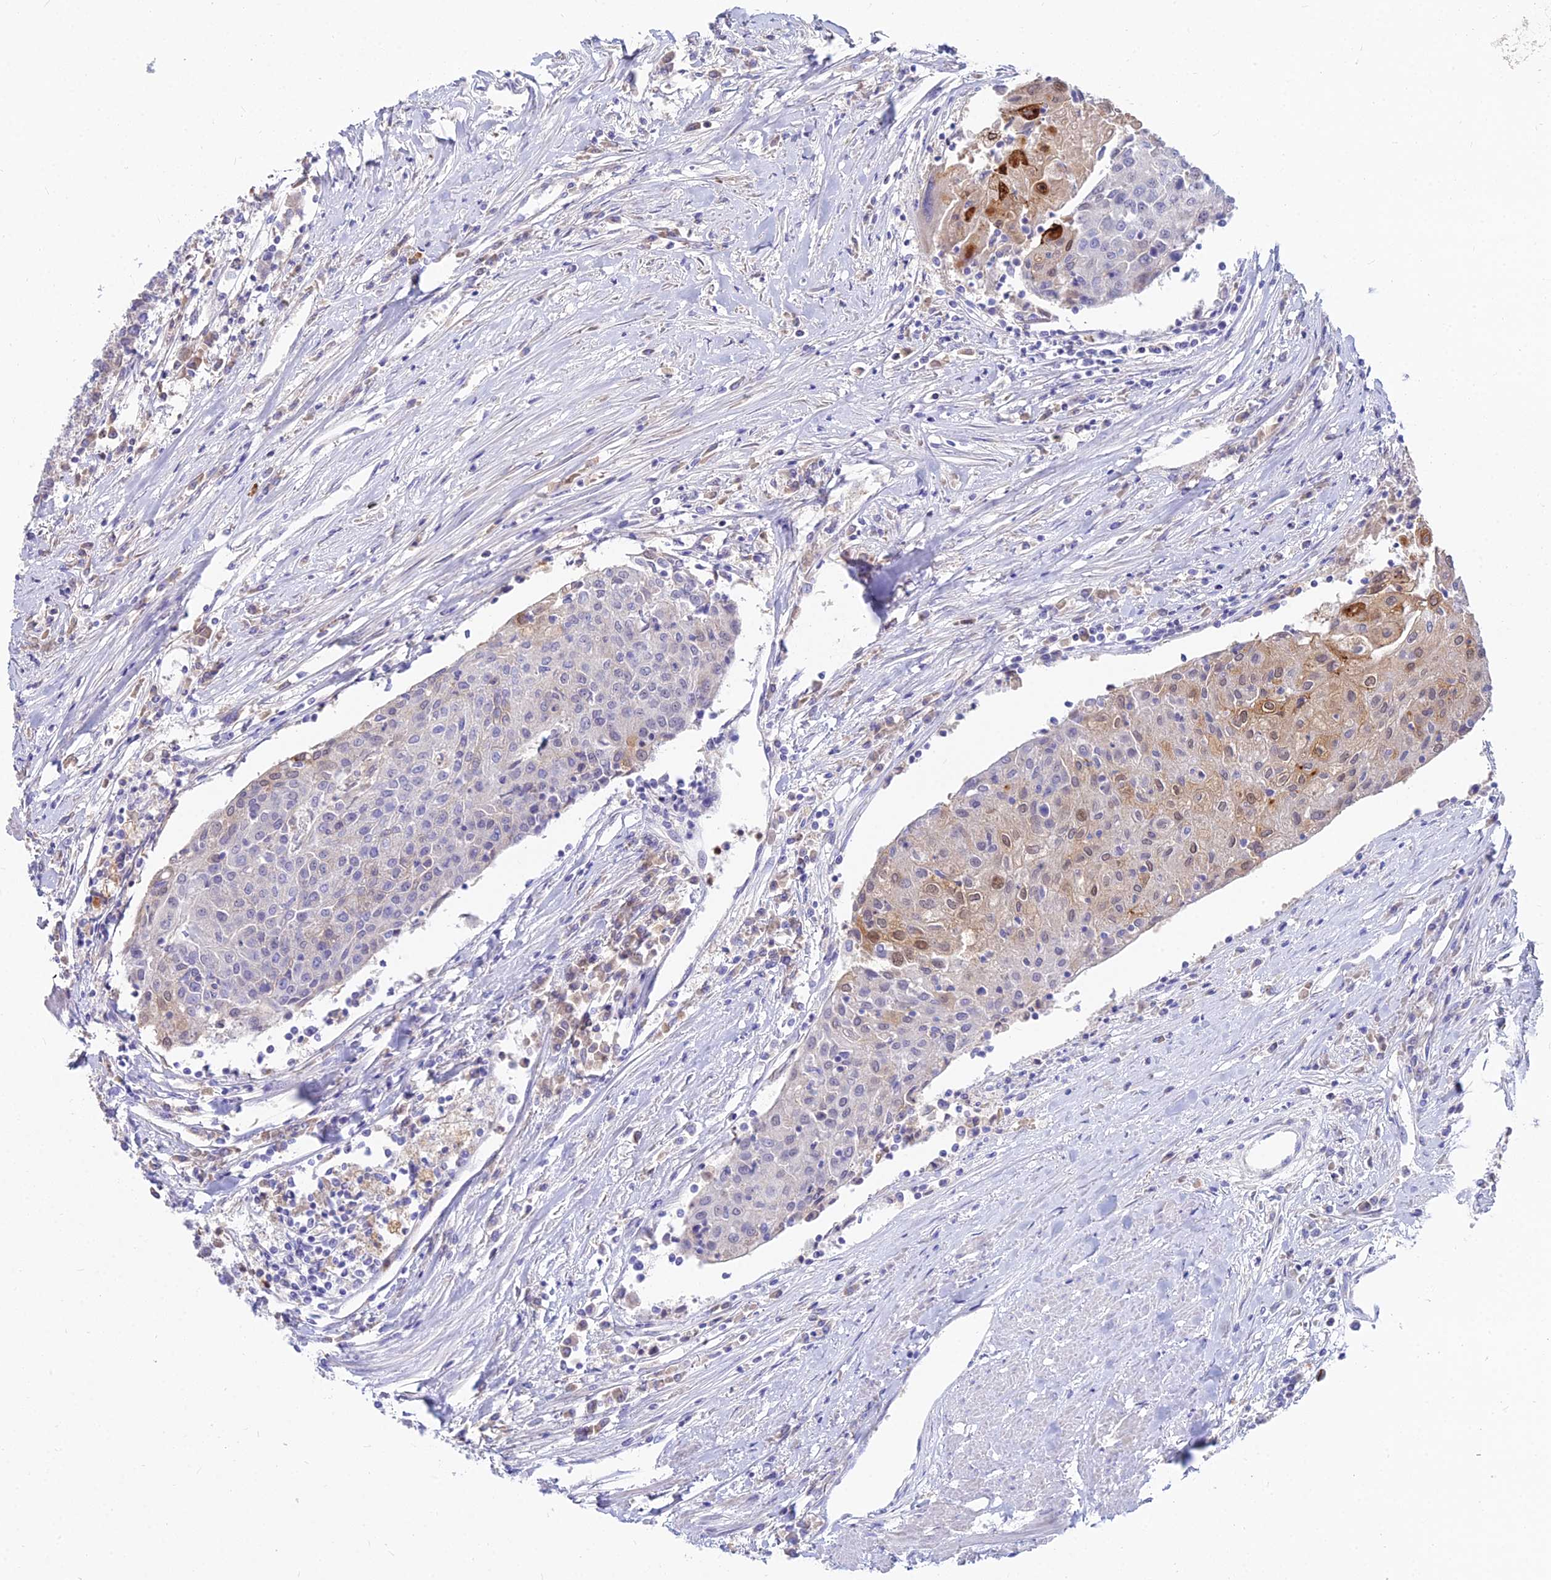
{"staining": {"intensity": "moderate", "quantity": "<25%", "location": "cytoplasmic/membranous,nuclear"}, "tissue": "urothelial cancer", "cell_type": "Tumor cells", "image_type": "cancer", "snomed": [{"axis": "morphology", "description": "Urothelial carcinoma, High grade"}, {"axis": "topography", "description": "Urinary bladder"}], "caption": "Immunohistochemical staining of human high-grade urothelial carcinoma exhibits low levels of moderate cytoplasmic/membranous and nuclear protein expression in approximately <25% of tumor cells. Nuclei are stained in blue.", "gene": "GOLGA6D", "patient": {"sex": "female", "age": 85}}